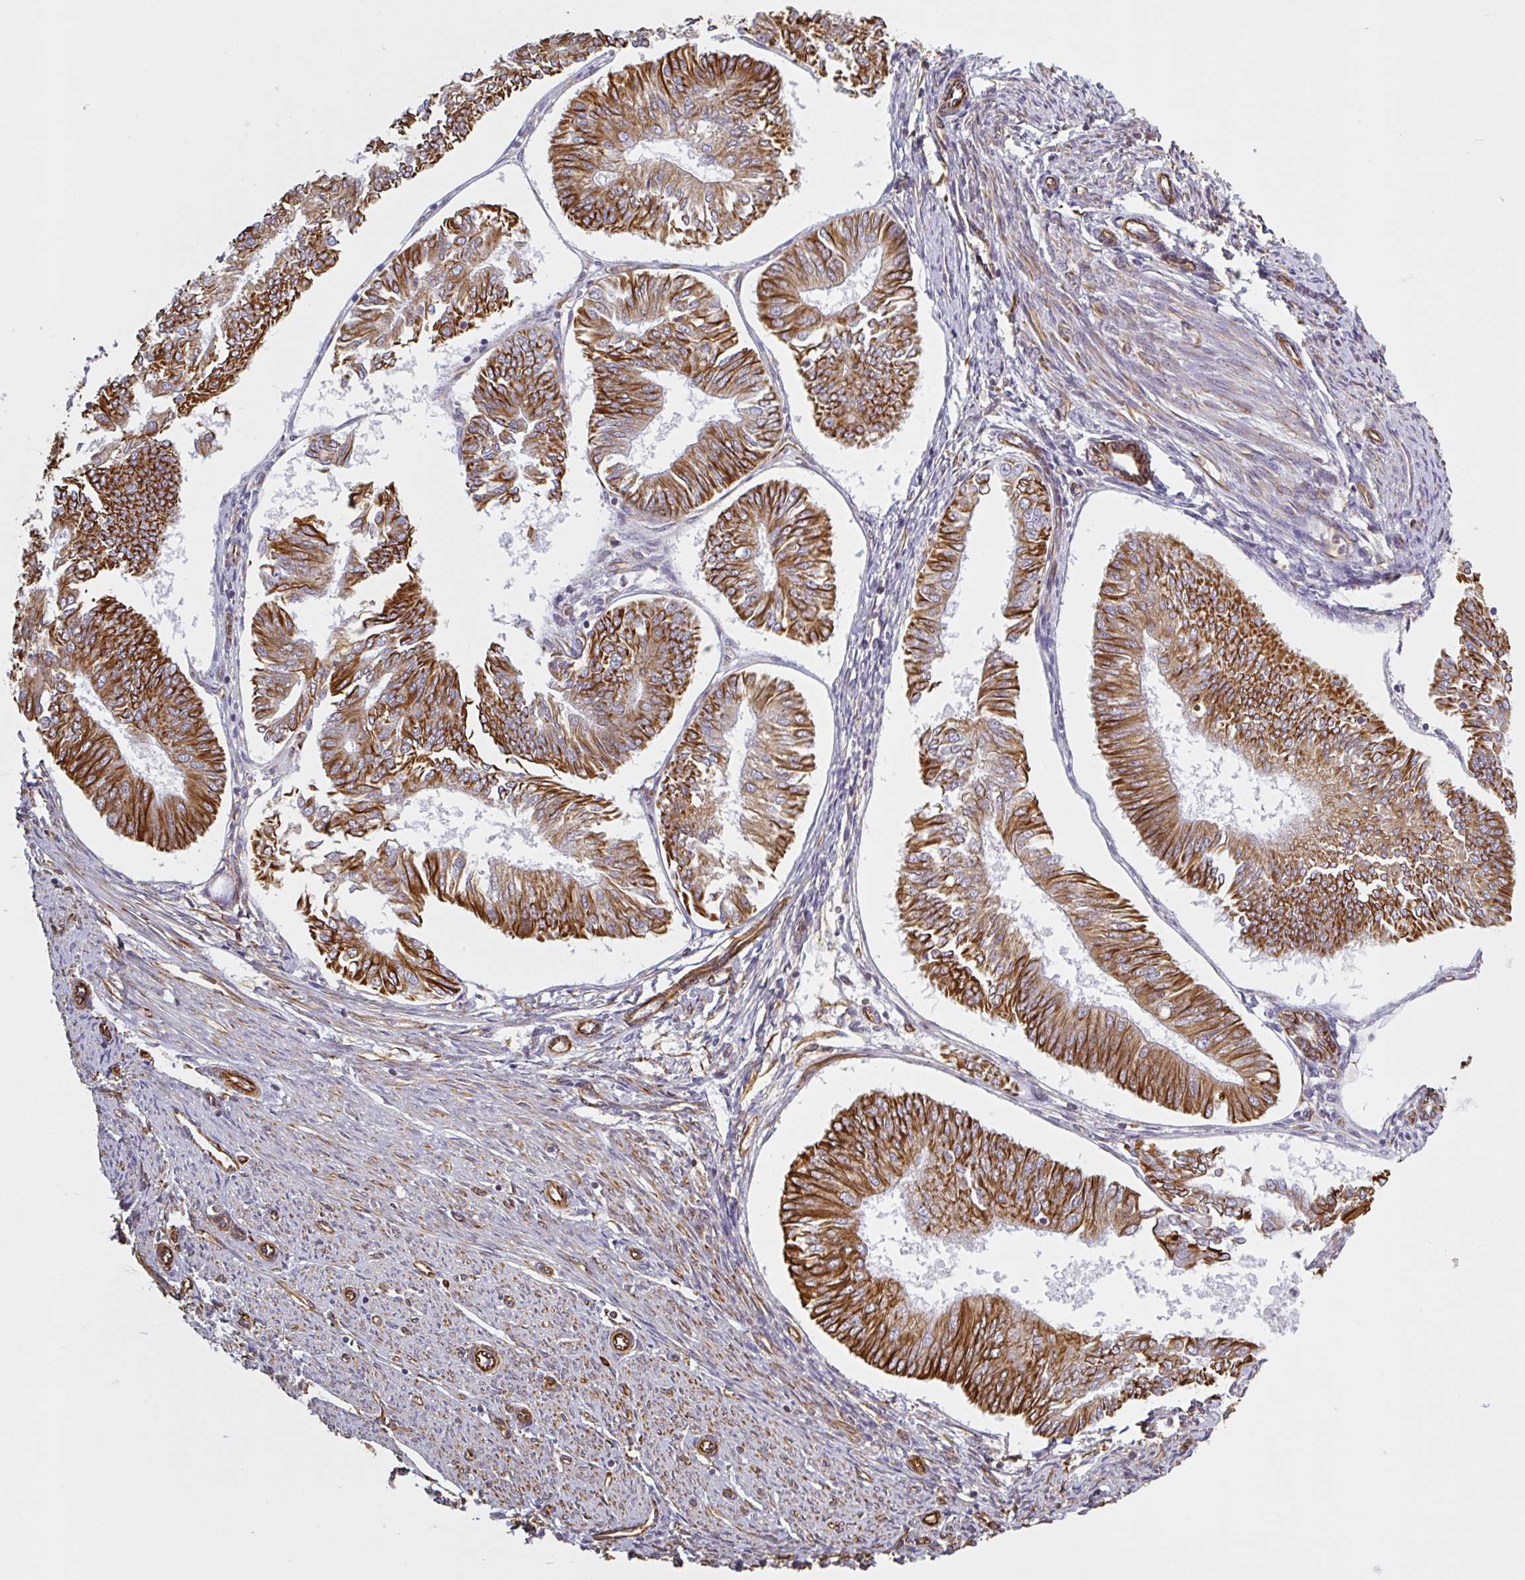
{"staining": {"intensity": "strong", "quantity": ">75%", "location": "cytoplasmic/membranous"}, "tissue": "endometrial cancer", "cell_type": "Tumor cells", "image_type": "cancer", "snomed": [{"axis": "morphology", "description": "Adenocarcinoma, NOS"}, {"axis": "topography", "description": "Endometrium"}], "caption": "Endometrial adenocarcinoma stained with IHC displays strong cytoplasmic/membranous expression in approximately >75% of tumor cells.", "gene": "PPFIA1", "patient": {"sex": "female", "age": 58}}